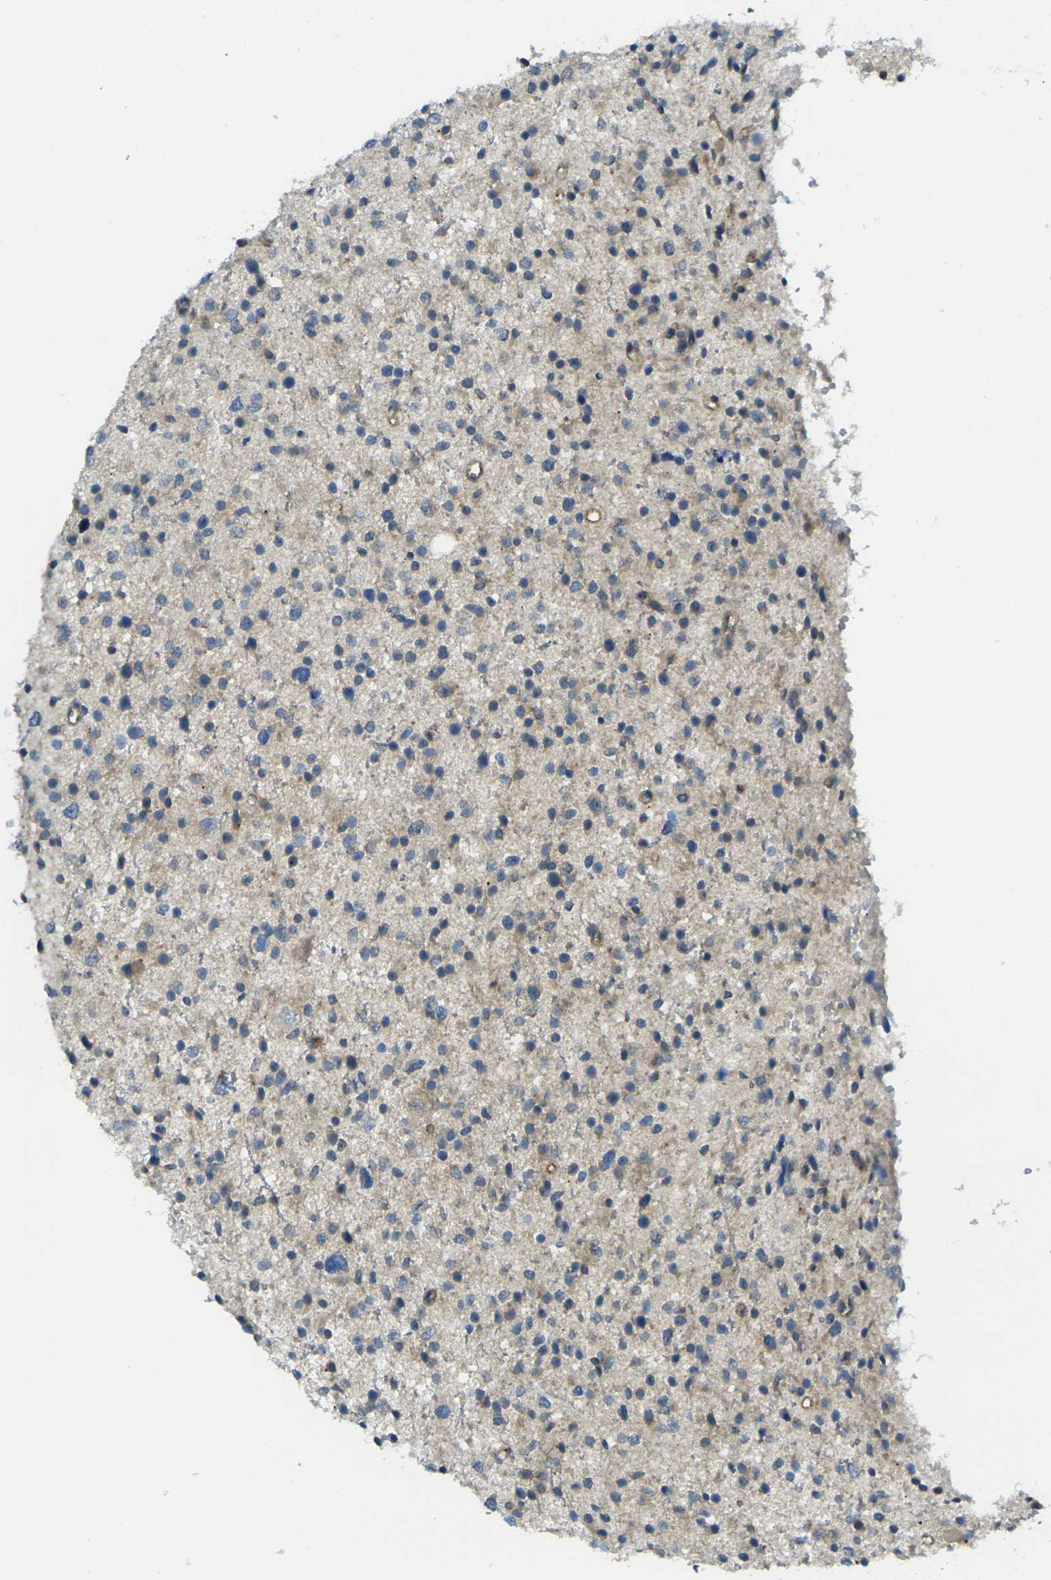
{"staining": {"intensity": "weak", "quantity": "<25%", "location": "cytoplasmic/membranous"}, "tissue": "glioma", "cell_type": "Tumor cells", "image_type": "cancer", "snomed": [{"axis": "morphology", "description": "Glioma, malignant, Low grade"}, {"axis": "topography", "description": "Brain"}], "caption": "Immunohistochemistry (IHC) photomicrograph of human malignant glioma (low-grade) stained for a protein (brown), which displays no expression in tumor cells. The staining was performed using DAB (3,3'-diaminobenzidine) to visualize the protein expression in brown, while the nuclei were stained in blue with hematoxylin (Magnification: 20x).", "gene": "RHBDD1", "patient": {"sex": "female", "age": 37}}